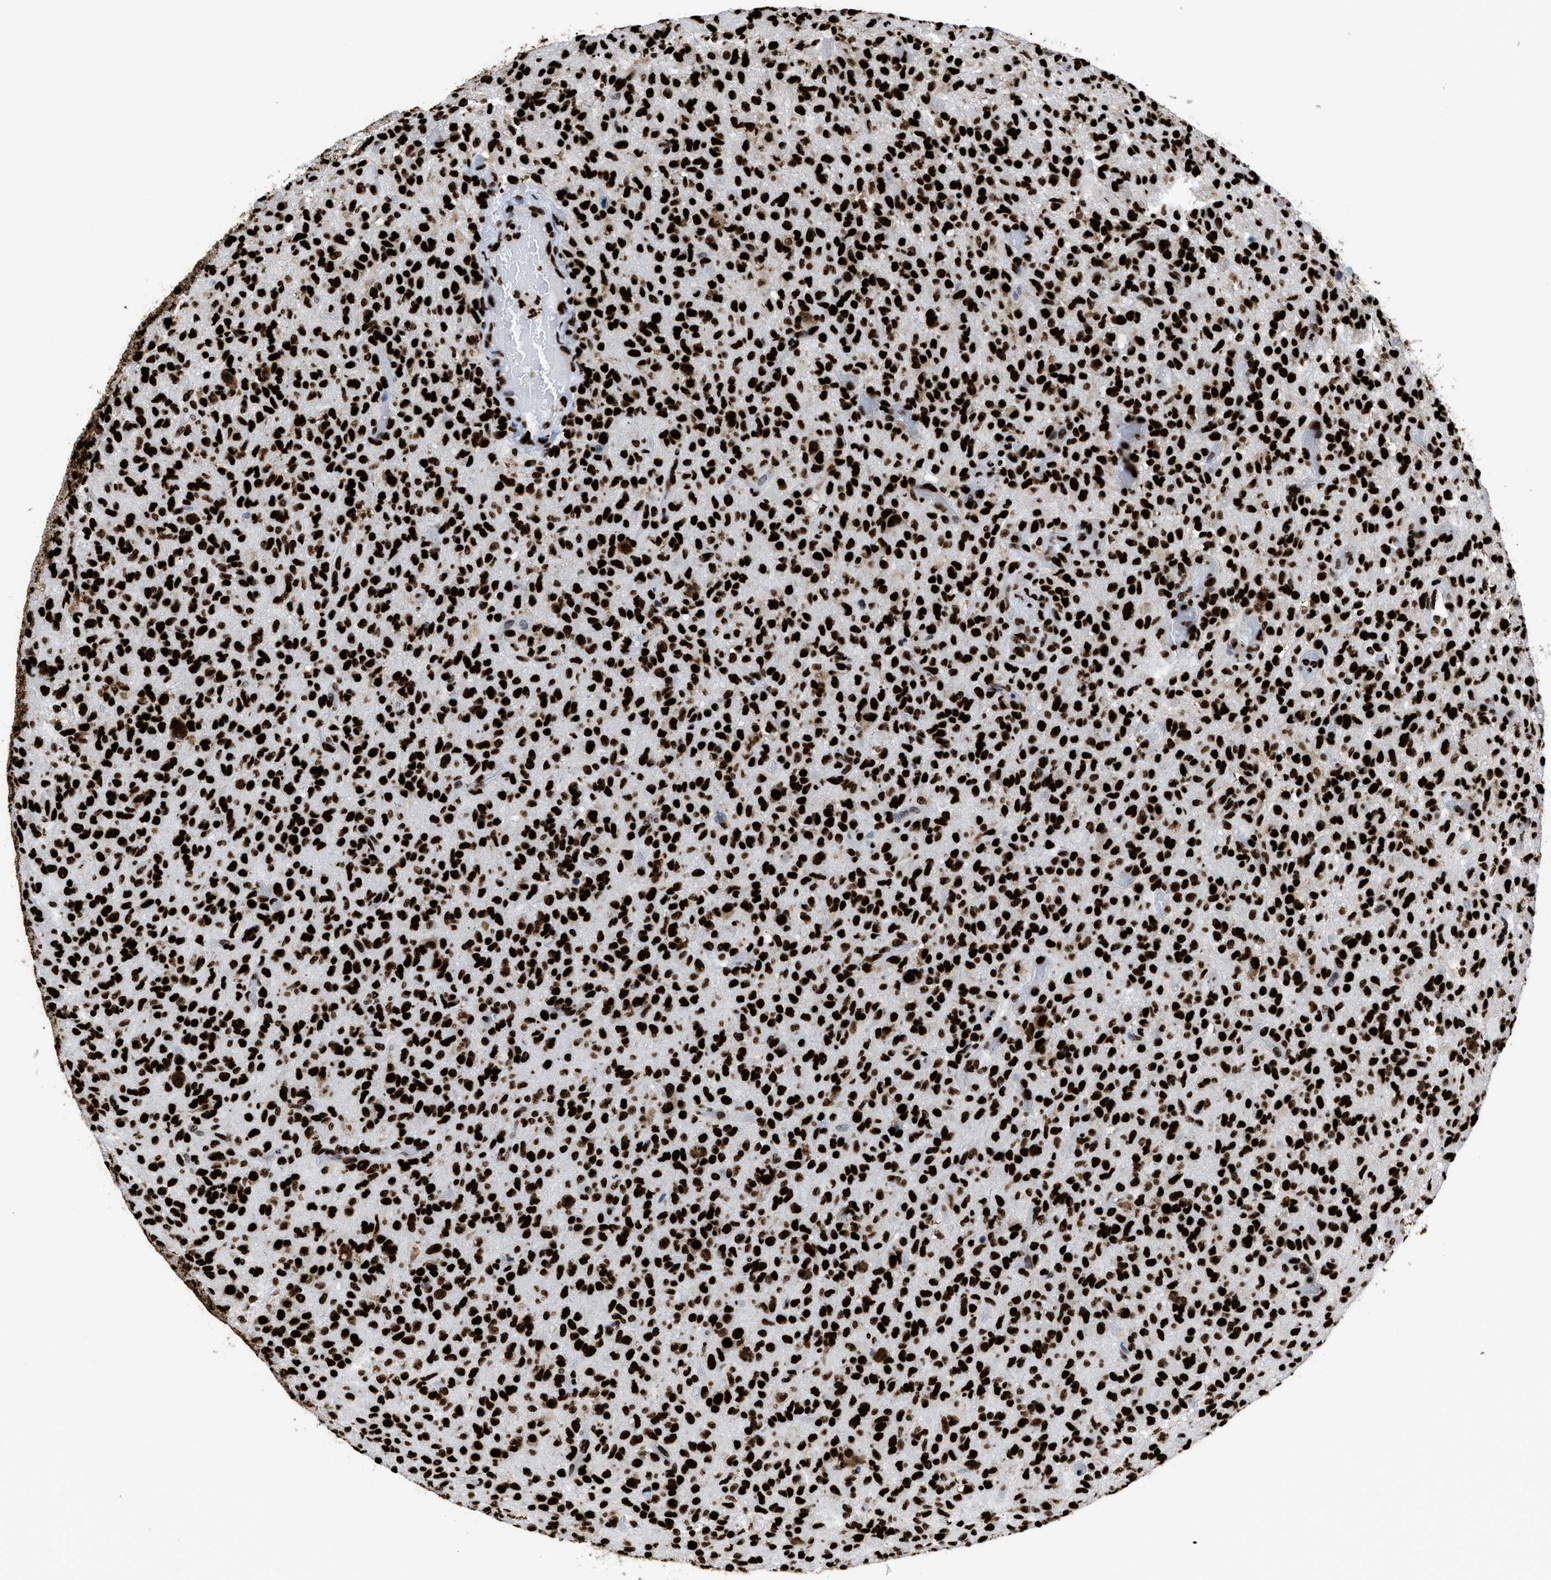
{"staining": {"intensity": "strong", "quantity": ">75%", "location": "nuclear"}, "tissue": "glioma", "cell_type": "Tumor cells", "image_type": "cancer", "snomed": [{"axis": "morphology", "description": "Glioma, malignant, High grade"}, {"axis": "topography", "description": "Brain"}], "caption": "Immunohistochemistry (IHC) of high-grade glioma (malignant) reveals high levels of strong nuclear positivity in about >75% of tumor cells.", "gene": "HNRNPM", "patient": {"sex": "male", "age": 71}}